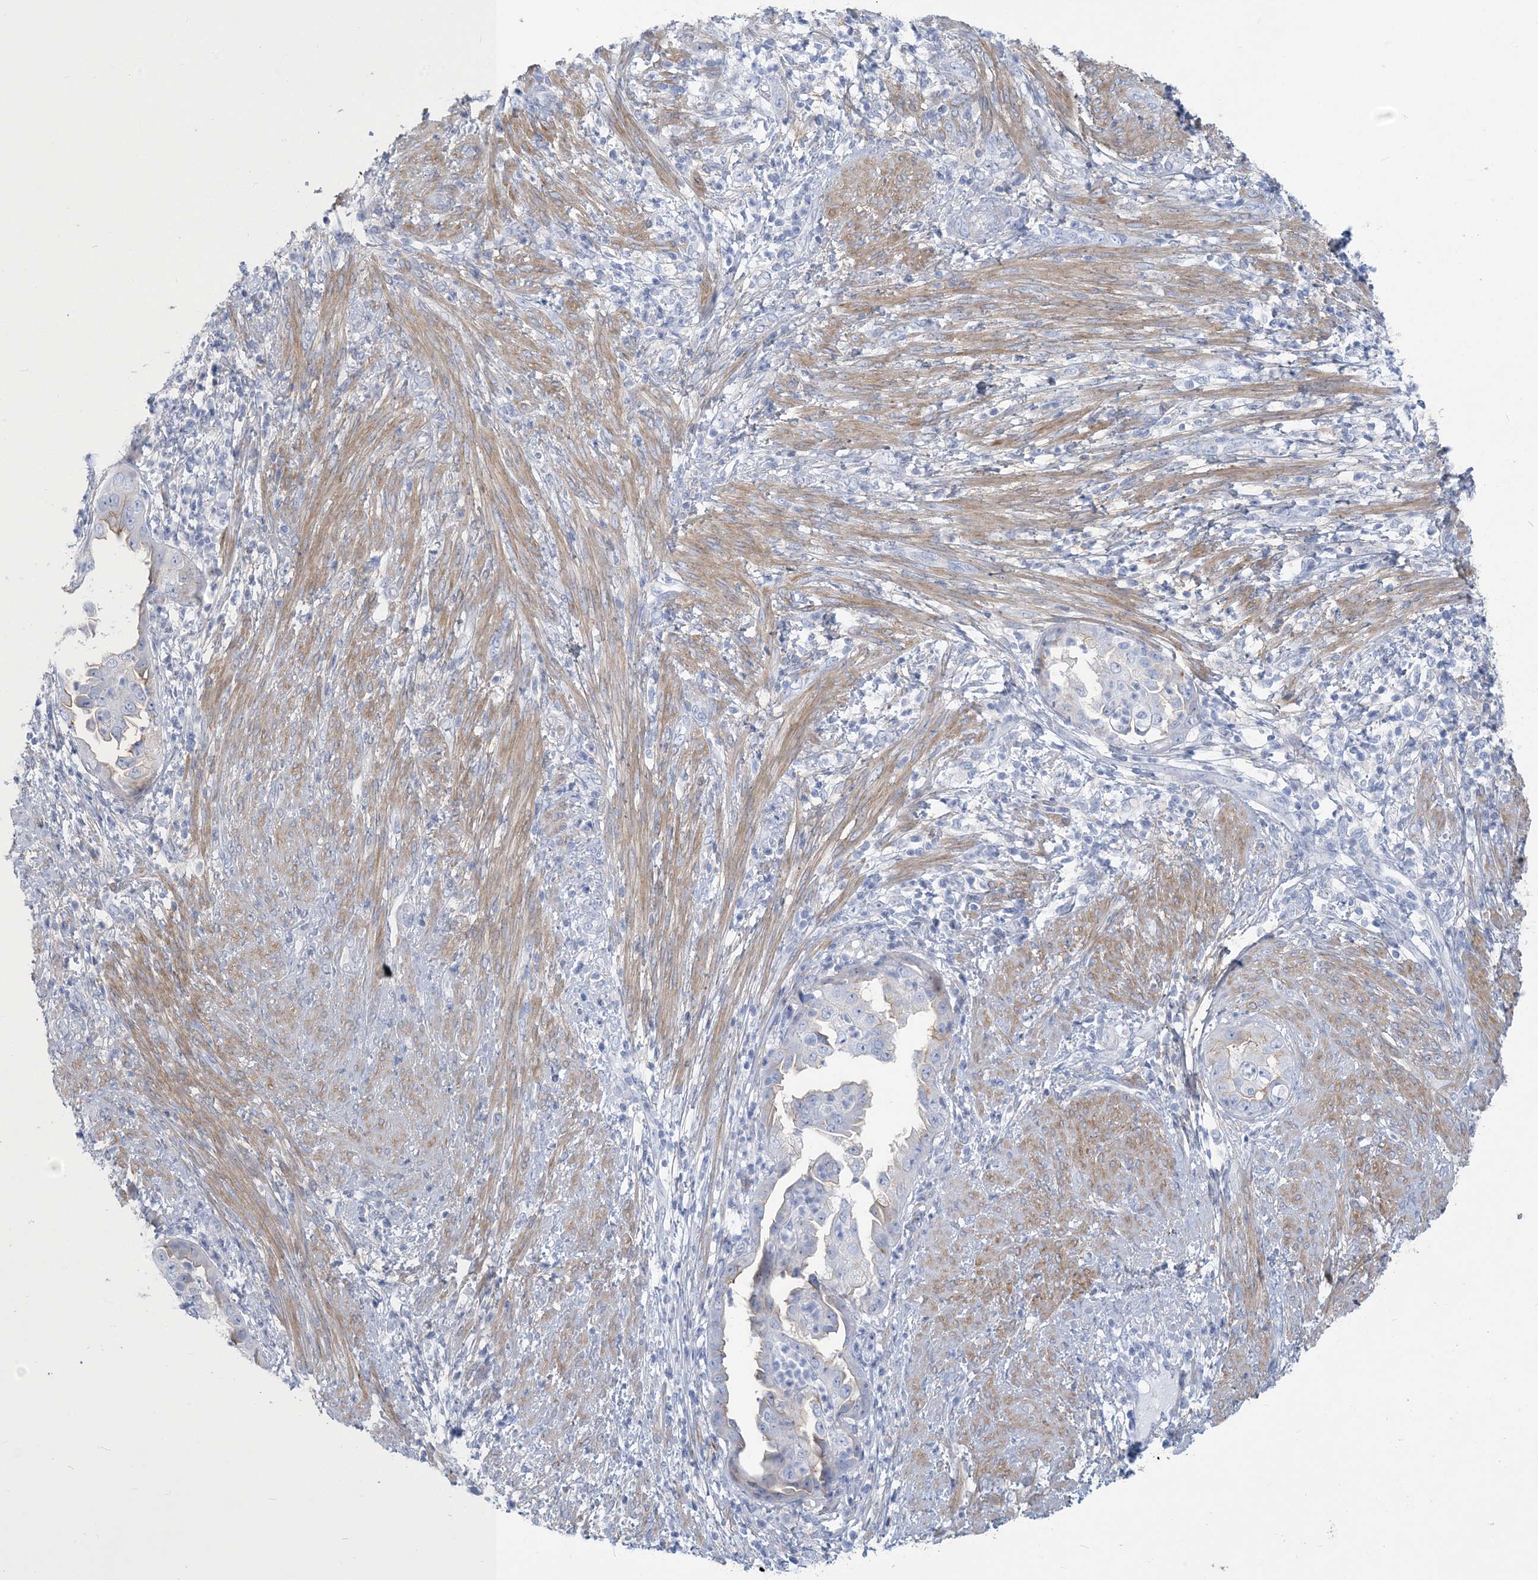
{"staining": {"intensity": "negative", "quantity": "none", "location": "none"}, "tissue": "endometrial cancer", "cell_type": "Tumor cells", "image_type": "cancer", "snomed": [{"axis": "morphology", "description": "Adenocarcinoma, NOS"}, {"axis": "topography", "description": "Endometrium"}], "caption": "A high-resolution image shows IHC staining of endometrial cancer (adenocarcinoma), which shows no significant staining in tumor cells.", "gene": "MOXD1", "patient": {"sex": "female", "age": 85}}